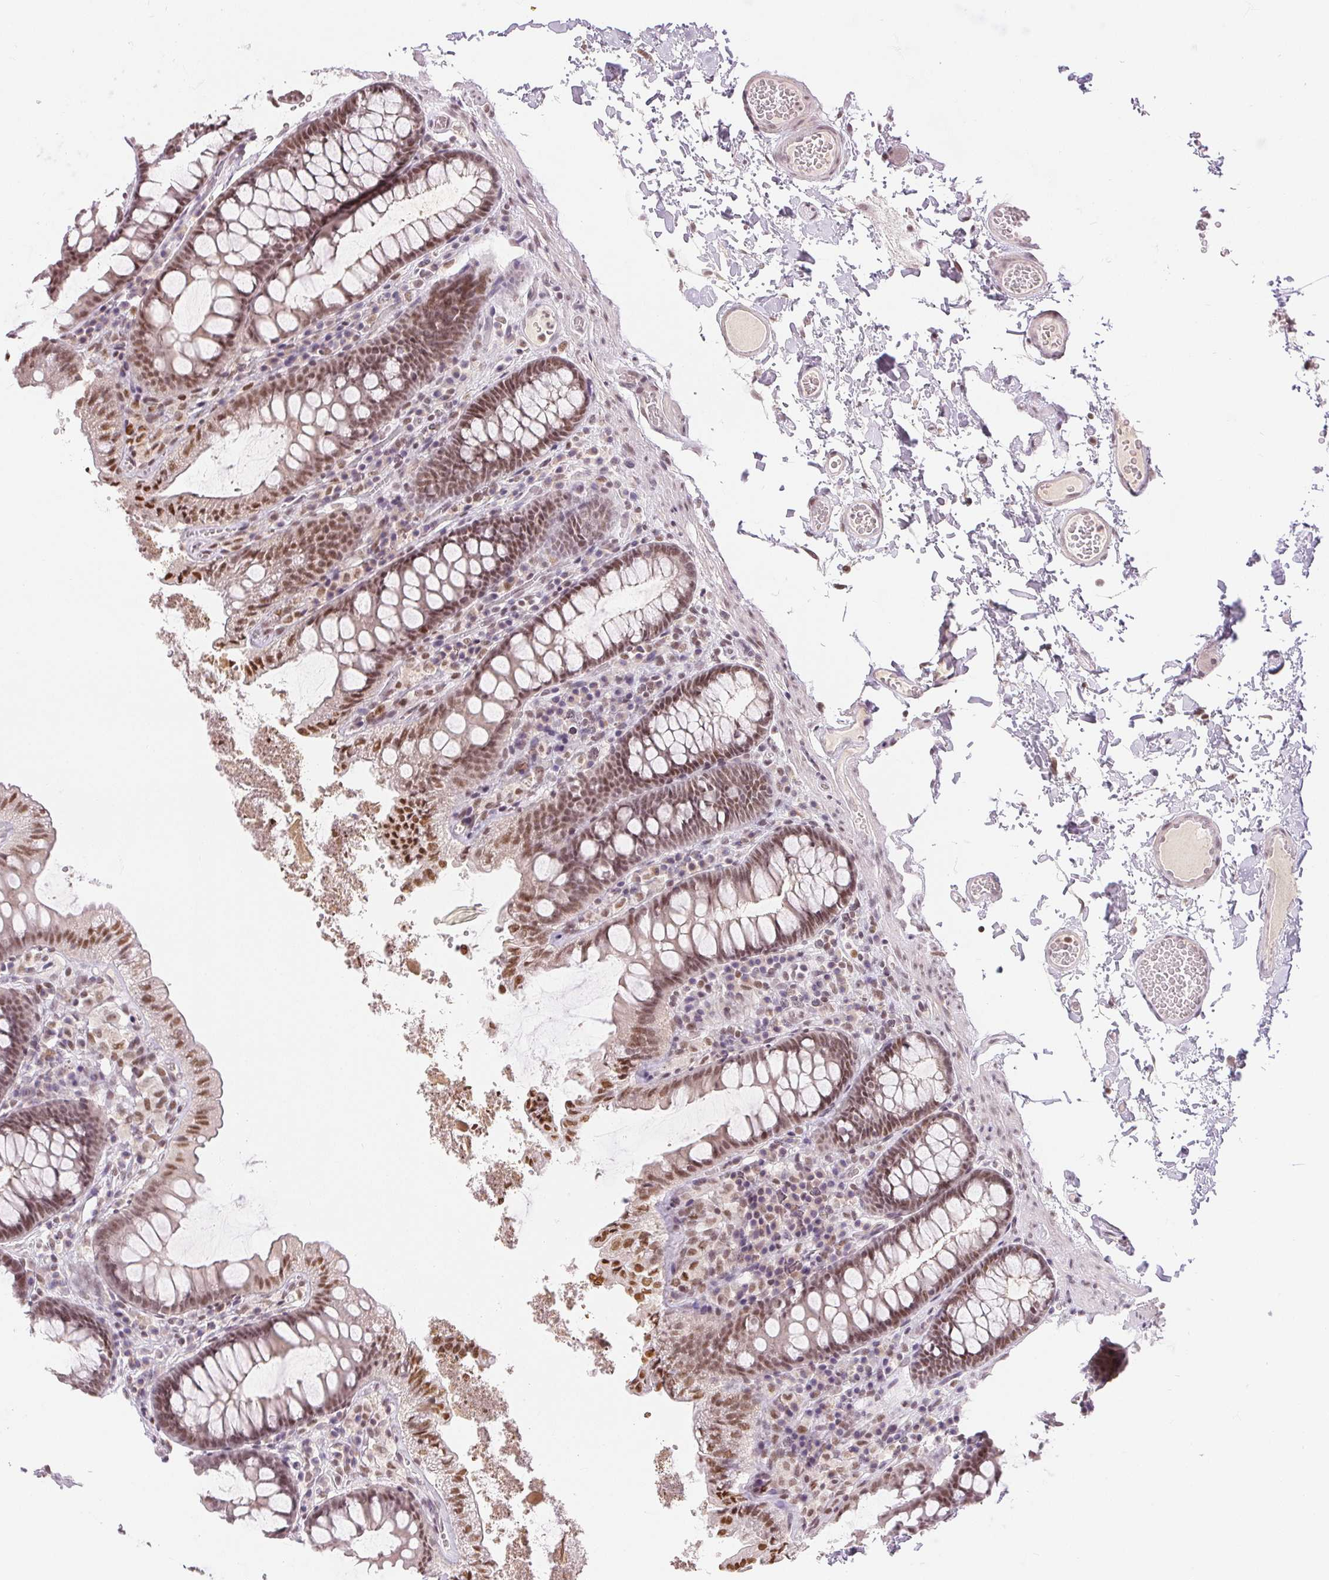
{"staining": {"intensity": "weak", "quantity": "25%-75%", "location": "nuclear"}, "tissue": "colon", "cell_type": "Endothelial cells", "image_type": "normal", "snomed": [{"axis": "morphology", "description": "Normal tissue, NOS"}, {"axis": "topography", "description": "Colon"}, {"axis": "topography", "description": "Peripheral nerve tissue"}], "caption": "Normal colon was stained to show a protein in brown. There is low levels of weak nuclear positivity in about 25%-75% of endothelial cells.", "gene": "DEK", "patient": {"sex": "male", "age": 84}}